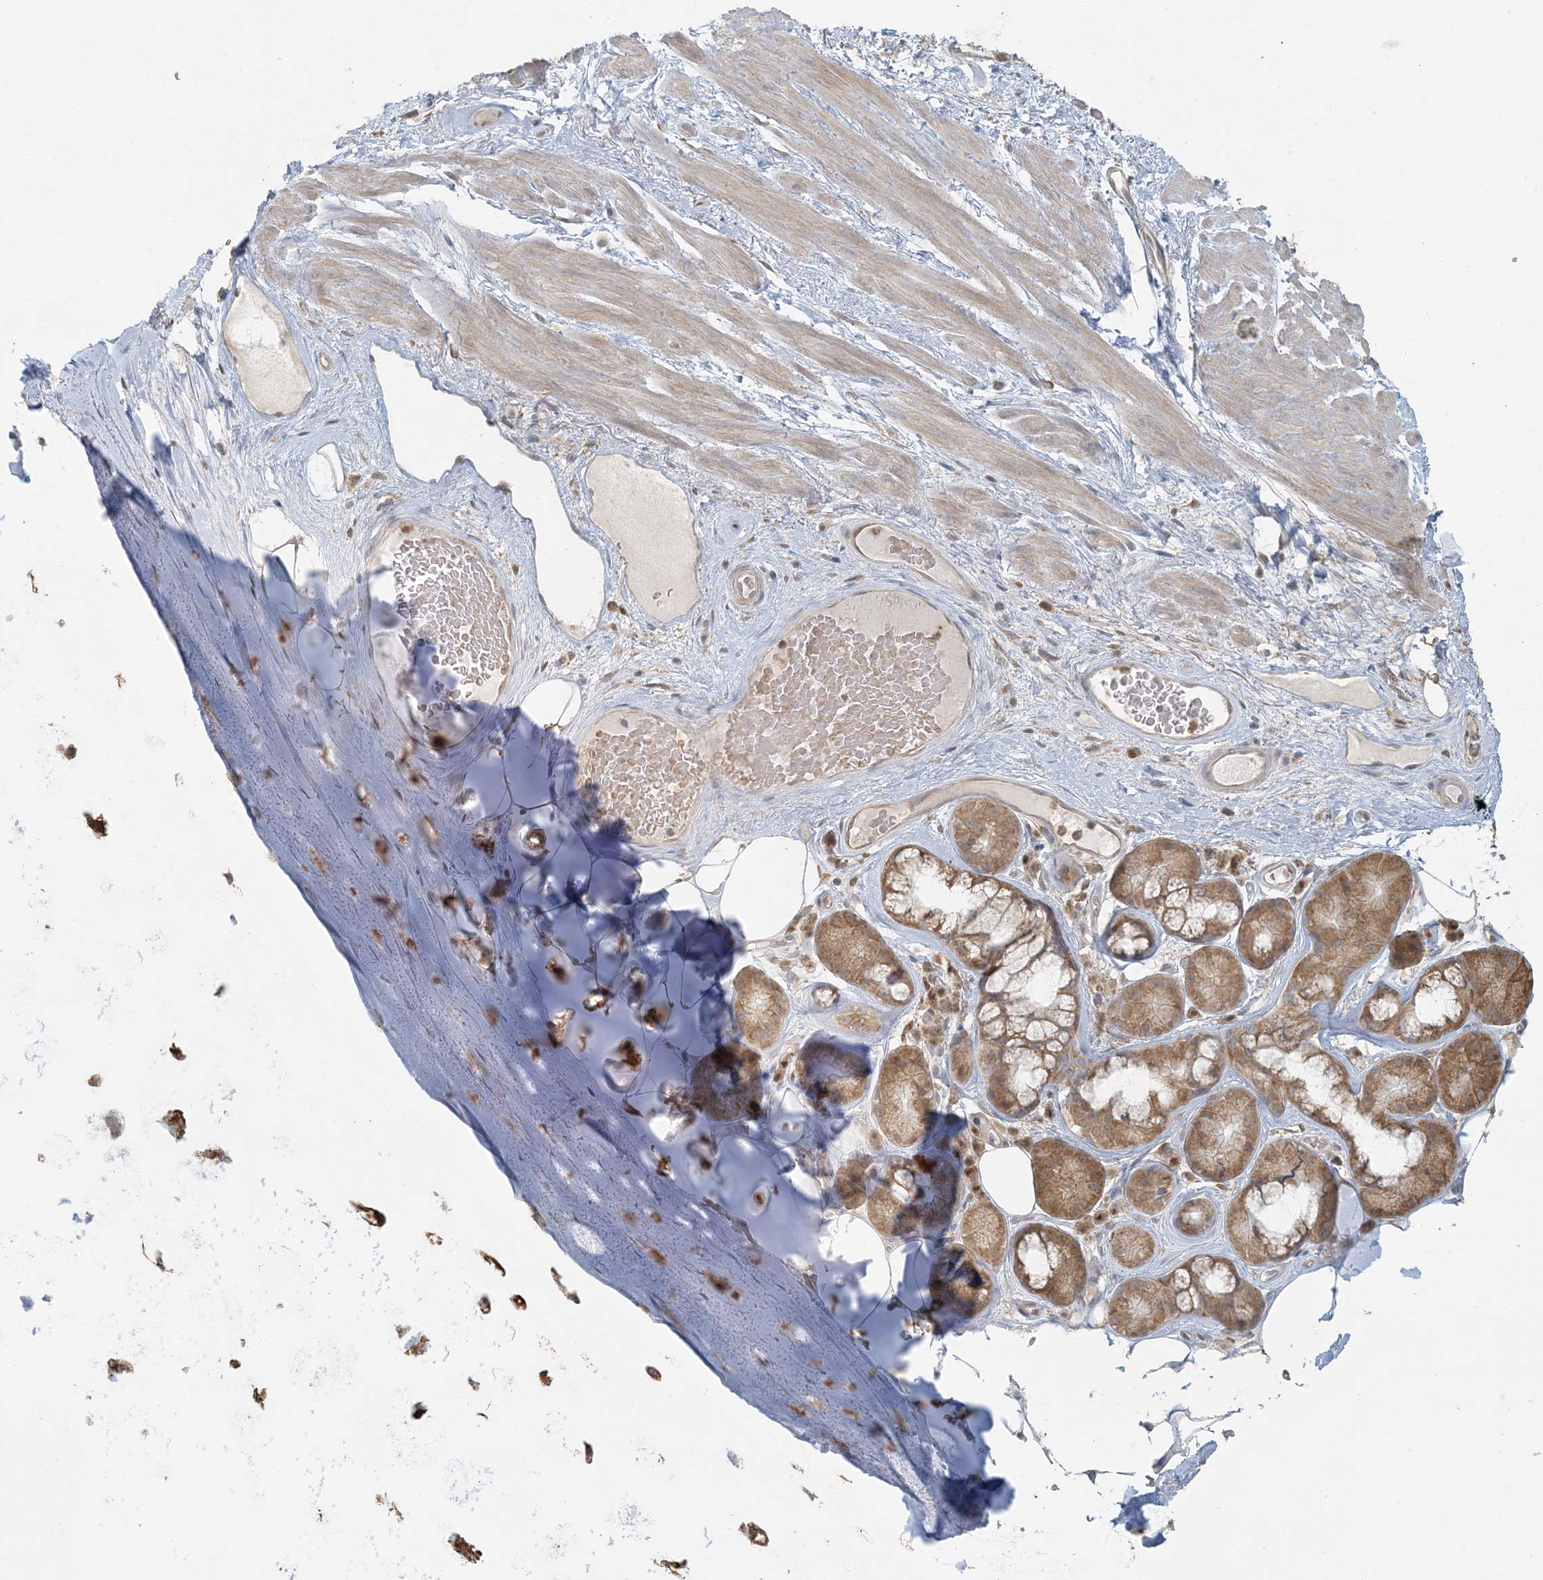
{"staining": {"intensity": "negative", "quantity": "none", "location": "none"}, "tissue": "adipose tissue", "cell_type": "Adipocytes", "image_type": "normal", "snomed": [{"axis": "morphology", "description": "Normal tissue, NOS"}, {"axis": "morphology", "description": "Squamous cell carcinoma, NOS"}, {"axis": "topography", "description": "Lymph node"}, {"axis": "topography", "description": "Bronchus"}, {"axis": "topography", "description": "Lung"}], "caption": "Human adipose tissue stained for a protein using immunohistochemistry (IHC) exhibits no expression in adipocytes.", "gene": "HACL1", "patient": {"sex": "male", "age": 66}}